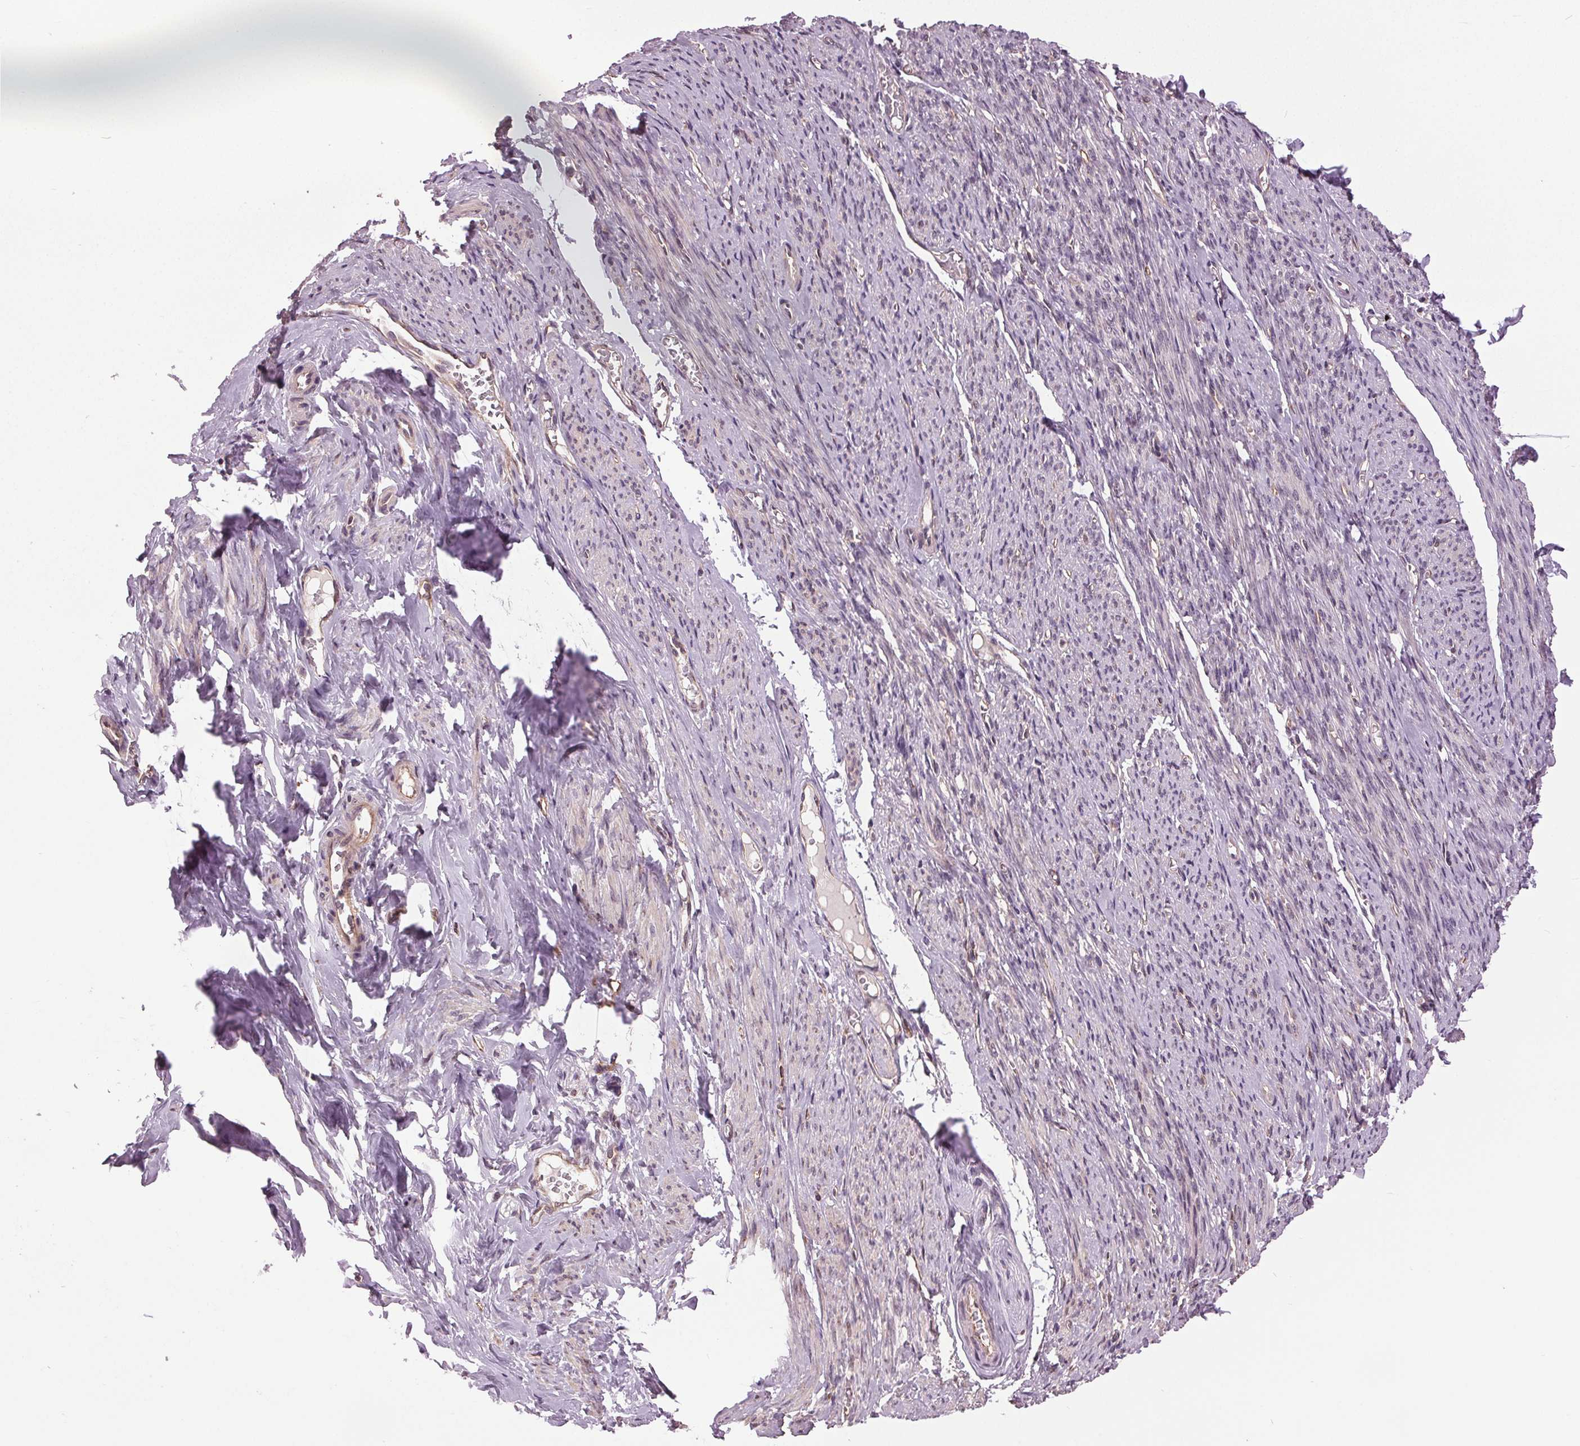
{"staining": {"intensity": "weak", "quantity": "25%-75%", "location": "cytoplasmic/membranous"}, "tissue": "smooth muscle", "cell_type": "Smooth muscle cells", "image_type": "normal", "snomed": [{"axis": "morphology", "description": "Normal tissue, NOS"}, {"axis": "topography", "description": "Smooth muscle"}], "caption": "This micrograph exhibits IHC staining of normal human smooth muscle, with low weak cytoplasmic/membranous expression in about 25%-75% of smooth muscle cells.", "gene": "BSDC1", "patient": {"sex": "female", "age": 65}}